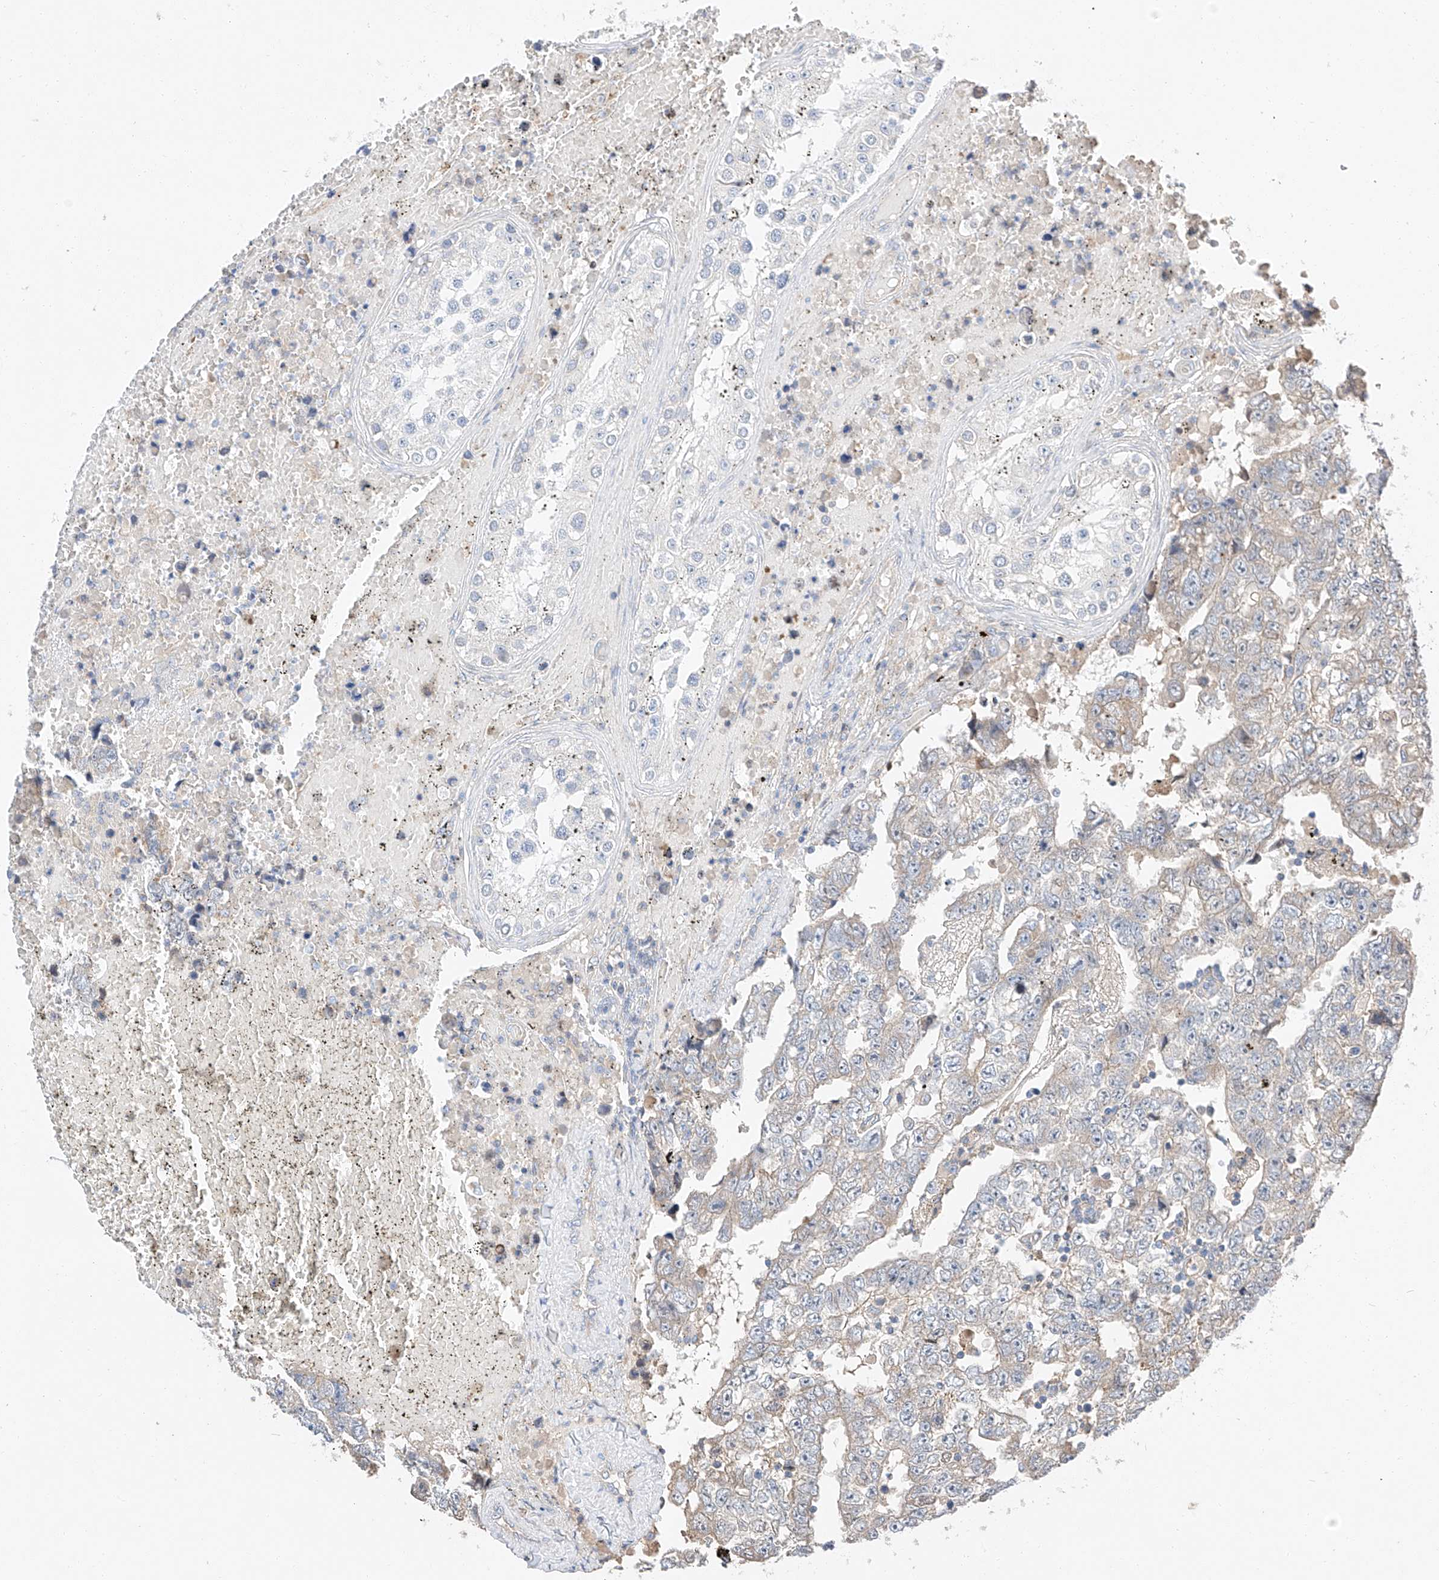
{"staining": {"intensity": "weak", "quantity": "25%-75%", "location": "cytoplasmic/membranous"}, "tissue": "testis cancer", "cell_type": "Tumor cells", "image_type": "cancer", "snomed": [{"axis": "morphology", "description": "Carcinoma, Embryonal, NOS"}, {"axis": "topography", "description": "Testis"}], "caption": "Testis embryonal carcinoma stained for a protein (brown) demonstrates weak cytoplasmic/membranous positive positivity in about 25%-75% of tumor cells.", "gene": "RUSC1", "patient": {"sex": "male", "age": 25}}